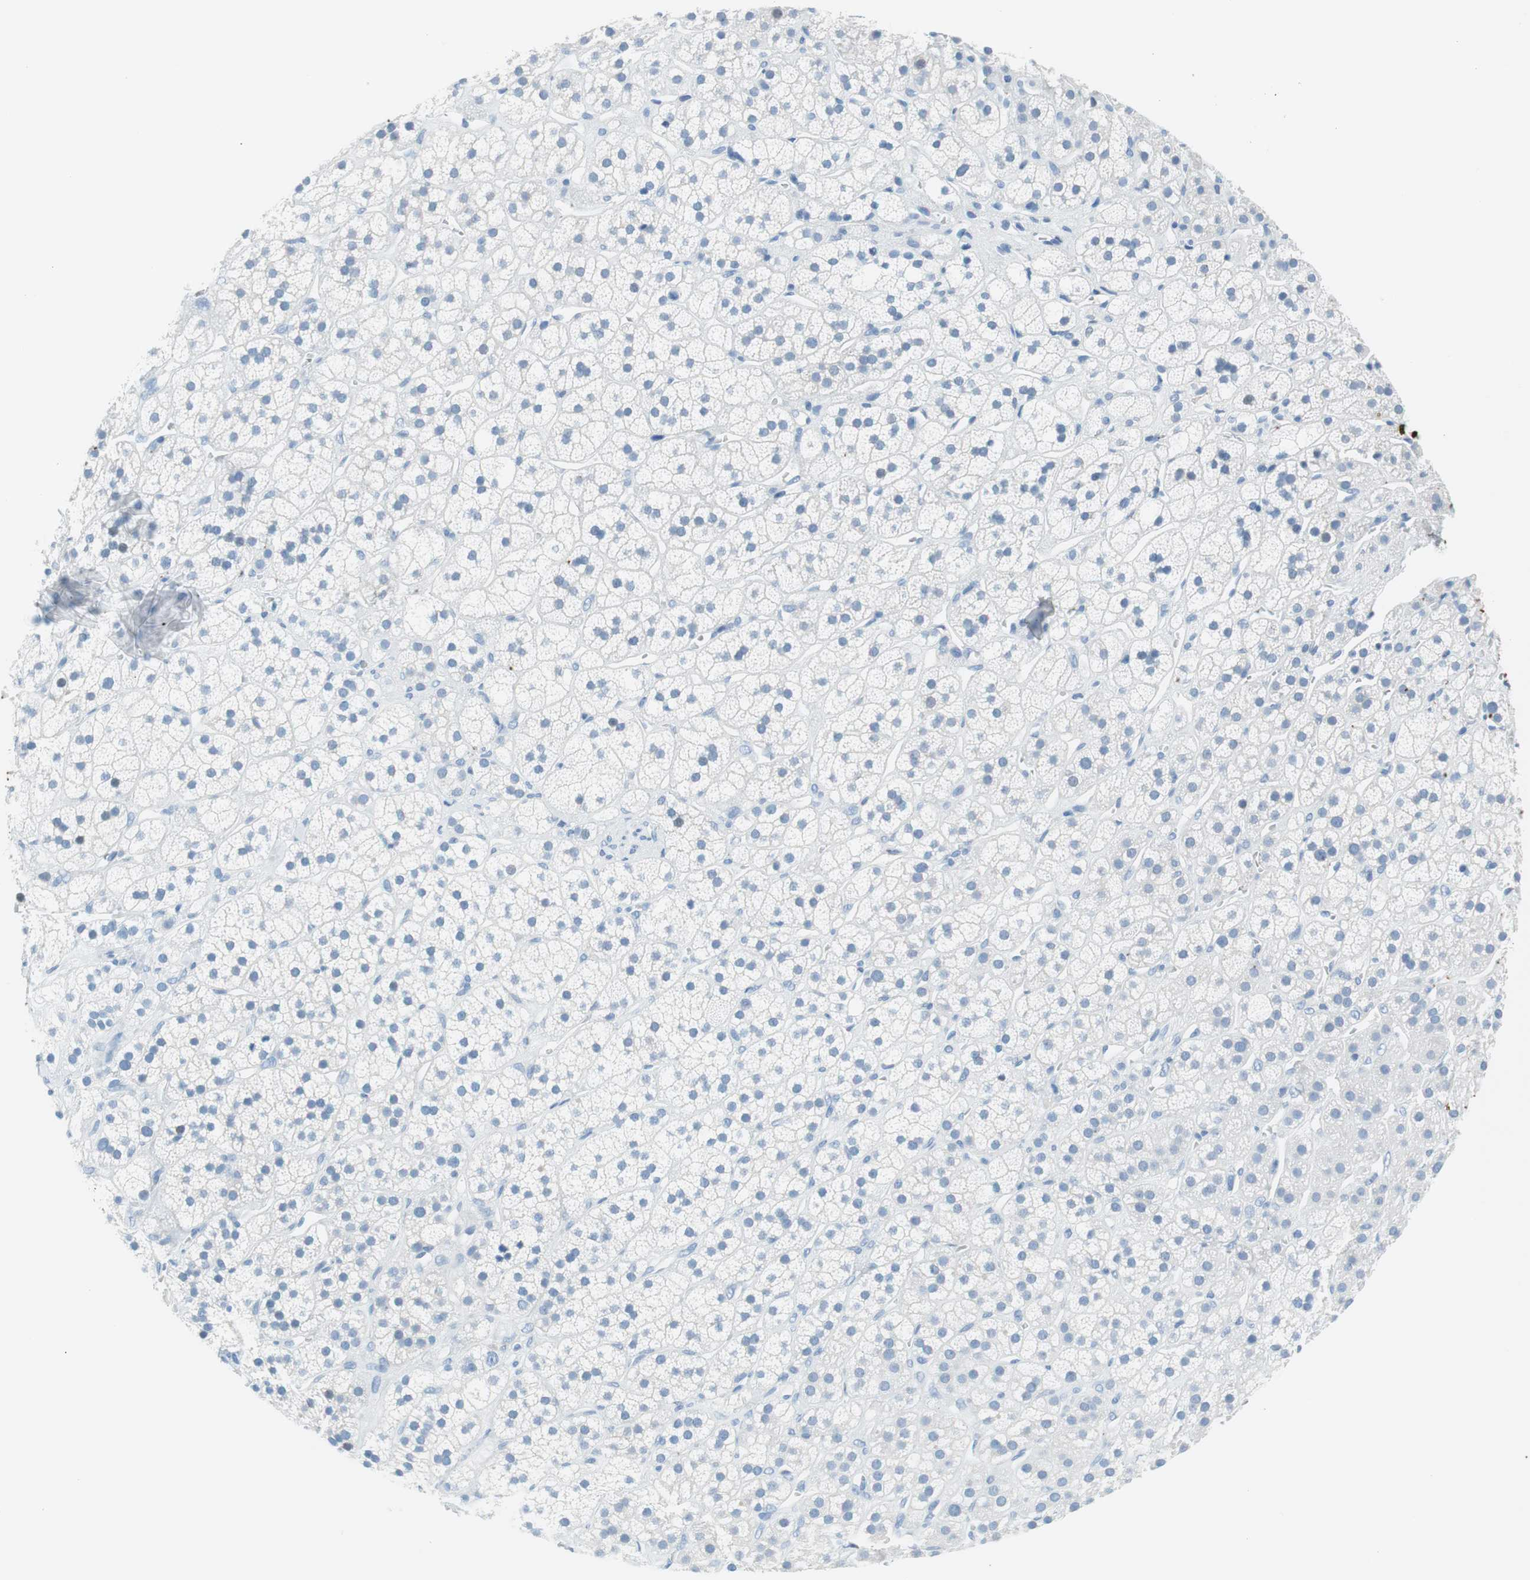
{"staining": {"intensity": "negative", "quantity": "none", "location": "none"}, "tissue": "adrenal gland", "cell_type": "Glandular cells", "image_type": "normal", "snomed": [{"axis": "morphology", "description": "Normal tissue, NOS"}, {"axis": "topography", "description": "Adrenal gland"}], "caption": "The IHC image has no significant staining in glandular cells of adrenal gland.", "gene": "MYH1", "patient": {"sex": "male", "age": 56}}